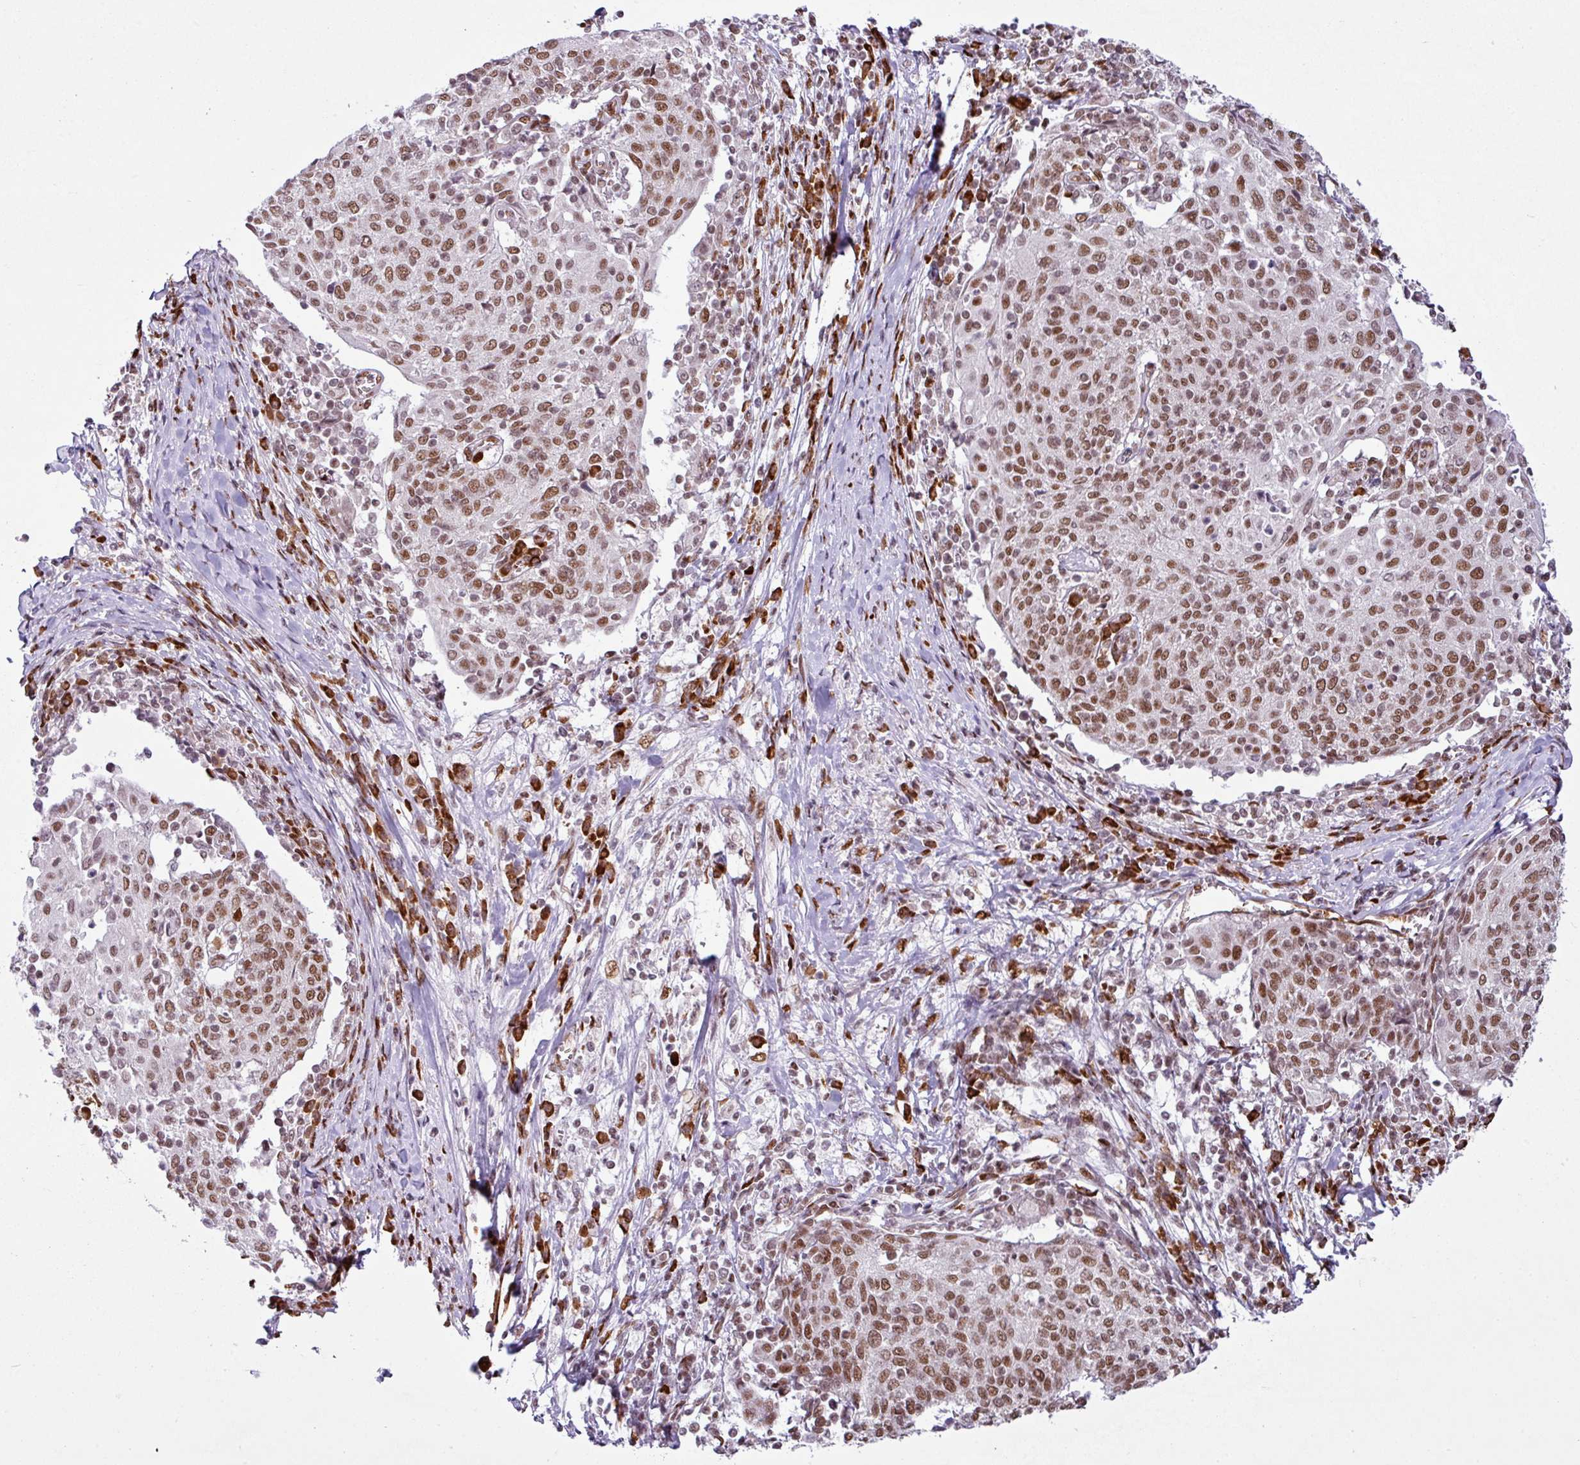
{"staining": {"intensity": "moderate", "quantity": ">75%", "location": "nuclear"}, "tissue": "cervical cancer", "cell_type": "Tumor cells", "image_type": "cancer", "snomed": [{"axis": "morphology", "description": "Squamous cell carcinoma, NOS"}, {"axis": "topography", "description": "Cervix"}], "caption": "DAB (3,3'-diaminobenzidine) immunohistochemical staining of human cervical cancer shows moderate nuclear protein expression in about >75% of tumor cells.", "gene": "PRDM5", "patient": {"sex": "female", "age": 52}}